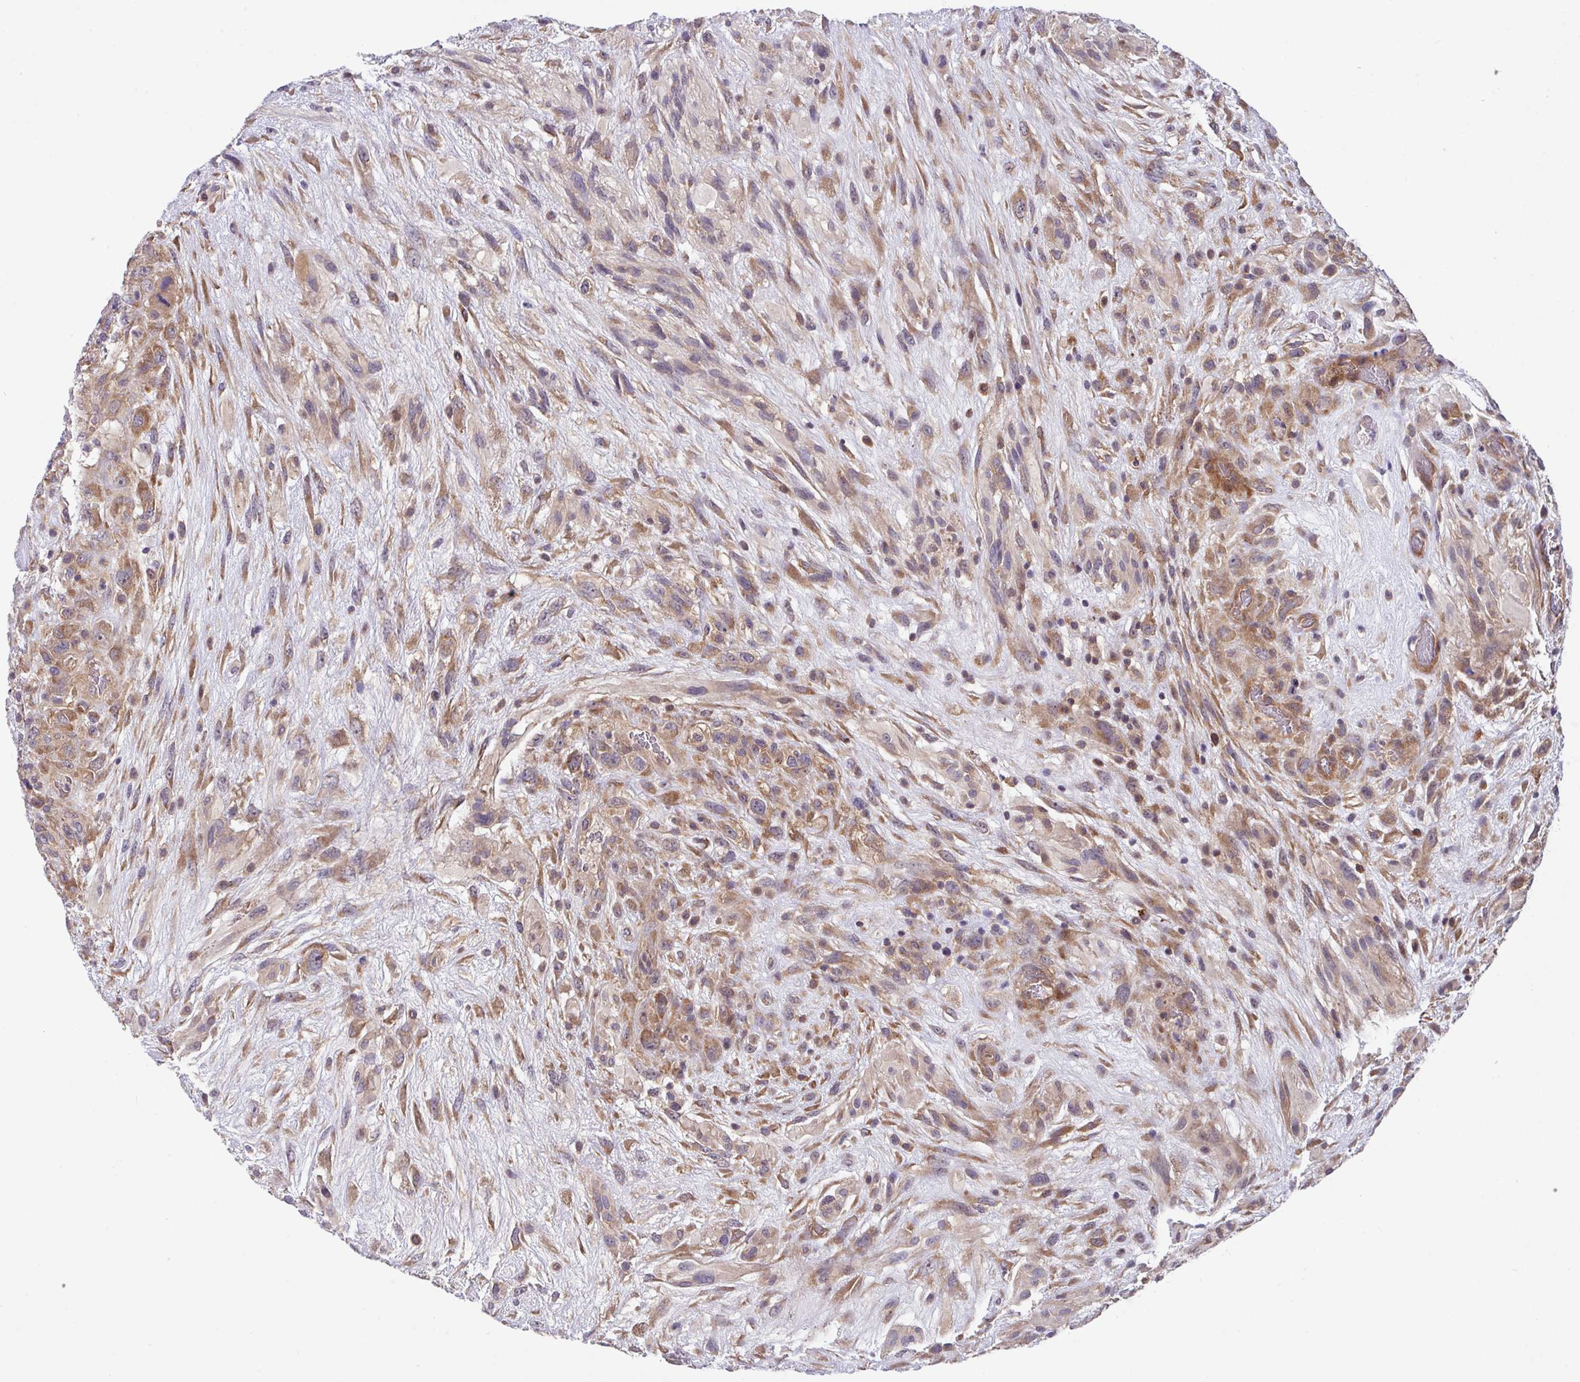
{"staining": {"intensity": "moderate", "quantity": ">75%", "location": "cytoplasmic/membranous"}, "tissue": "glioma", "cell_type": "Tumor cells", "image_type": "cancer", "snomed": [{"axis": "morphology", "description": "Glioma, malignant, High grade"}, {"axis": "topography", "description": "Brain"}], "caption": "Protein analysis of malignant glioma (high-grade) tissue displays moderate cytoplasmic/membranous positivity in about >75% of tumor cells. The protein is stained brown, and the nuclei are stained in blue (DAB (3,3'-diaminobenzidine) IHC with brightfield microscopy, high magnification).", "gene": "EIF4B", "patient": {"sex": "male", "age": 61}}